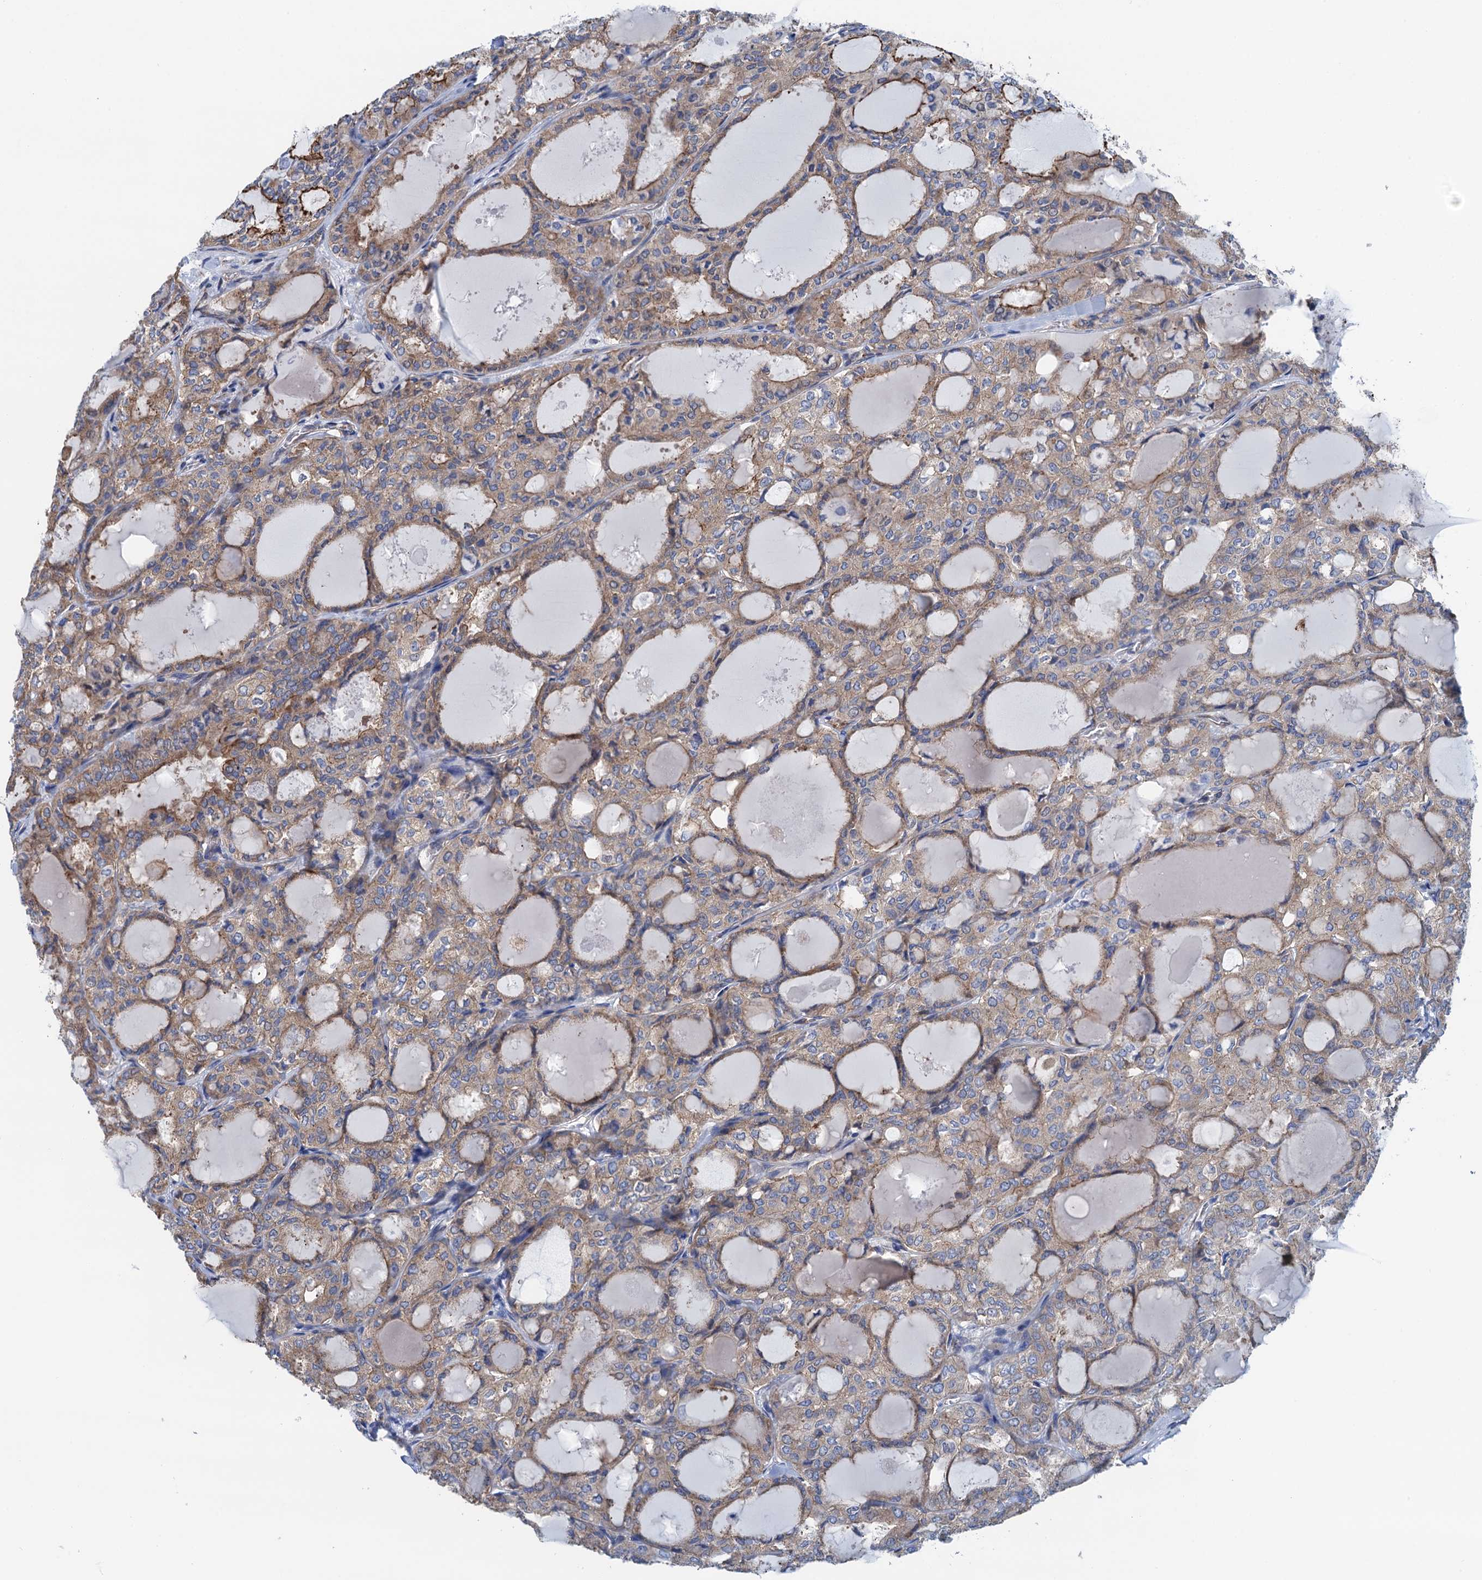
{"staining": {"intensity": "weak", "quantity": "25%-75%", "location": "cytoplasmic/membranous"}, "tissue": "thyroid cancer", "cell_type": "Tumor cells", "image_type": "cancer", "snomed": [{"axis": "morphology", "description": "Follicular adenoma carcinoma, NOS"}, {"axis": "topography", "description": "Thyroid gland"}], "caption": "Protein expression analysis of thyroid follicular adenoma carcinoma shows weak cytoplasmic/membranous positivity in about 25%-75% of tumor cells. Nuclei are stained in blue.", "gene": "SLC12A7", "patient": {"sex": "male", "age": 75}}